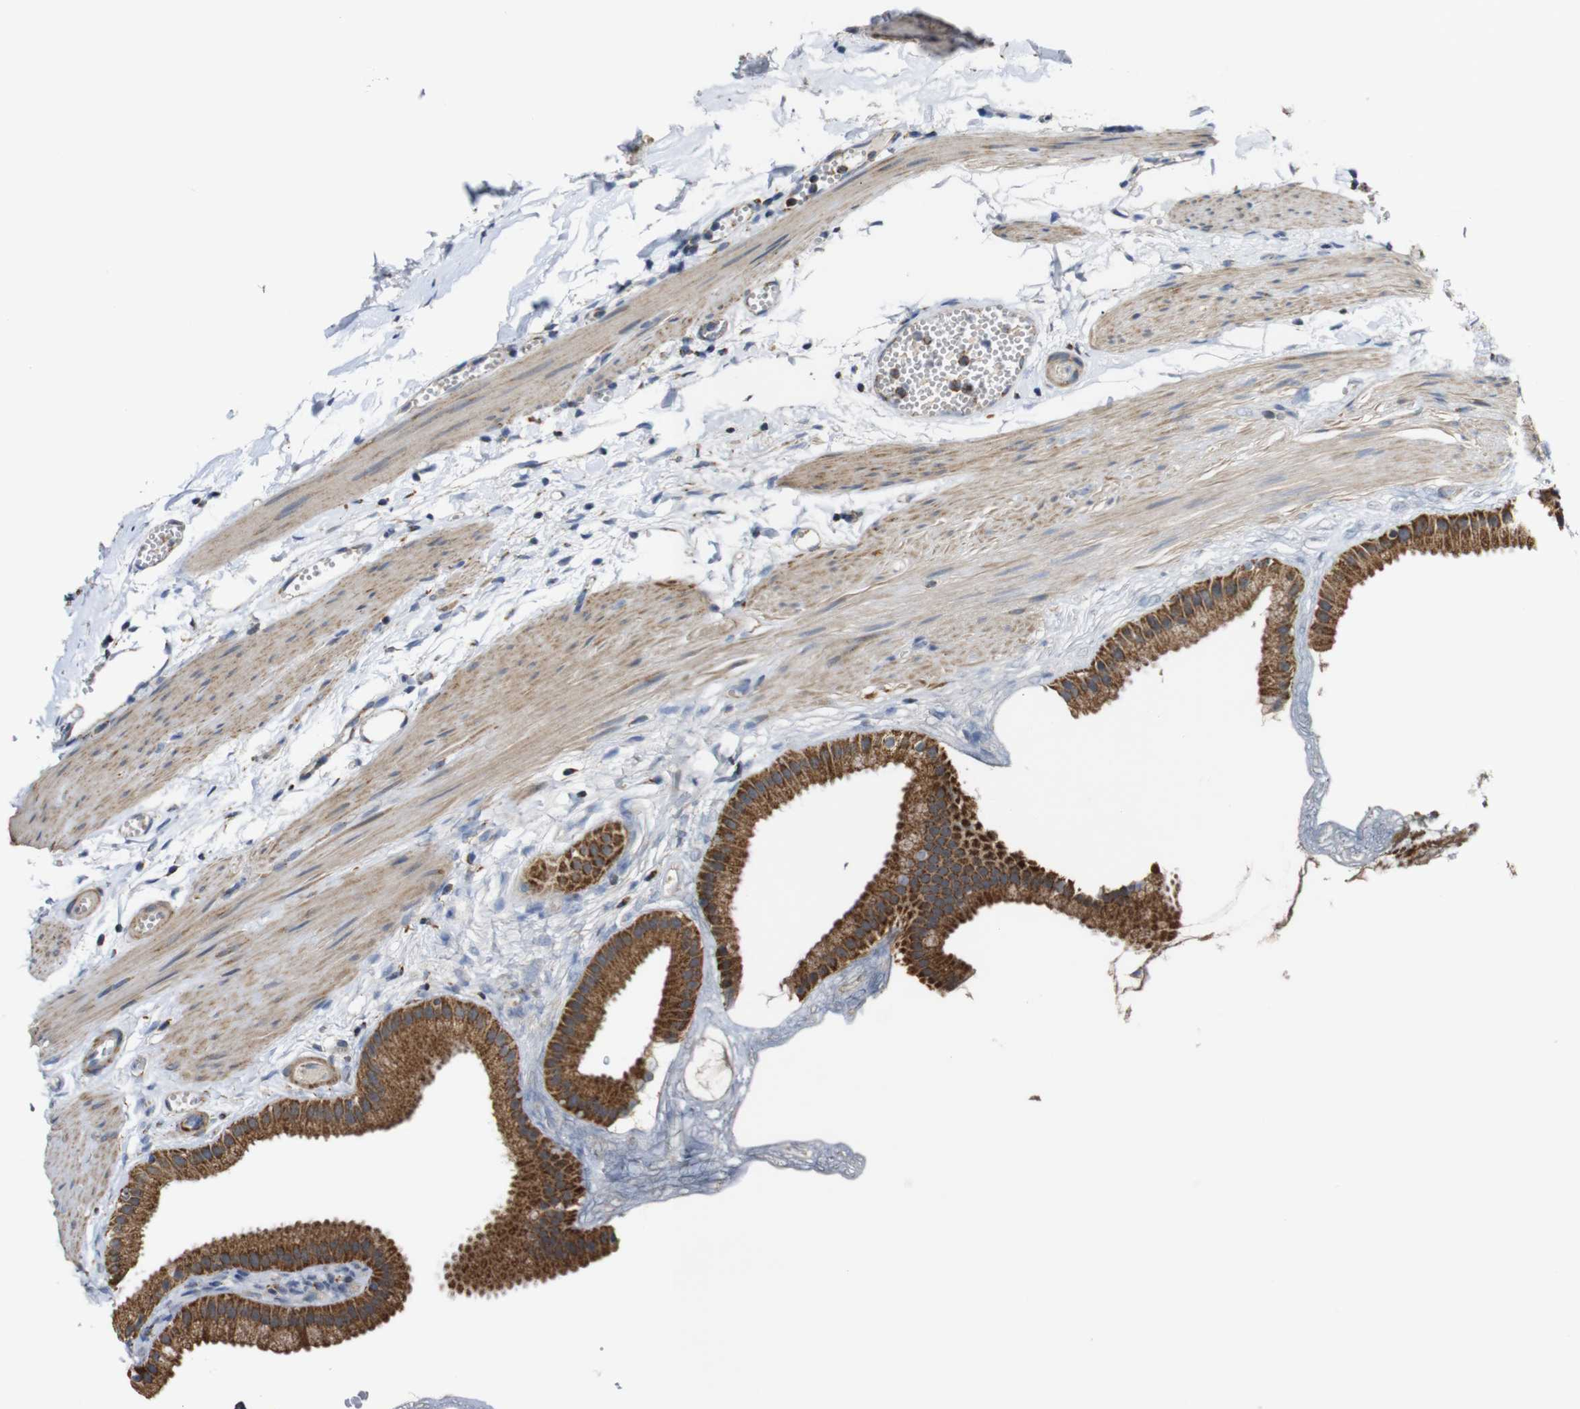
{"staining": {"intensity": "strong", "quantity": ">75%", "location": "cytoplasmic/membranous"}, "tissue": "gallbladder", "cell_type": "Glandular cells", "image_type": "normal", "snomed": [{"axis": "morphology", "description": "Normal tissue, NOS"}, {"axis": "topography", "description": "Gallbladder"}], "caption": "IHC staining of normal gallbladder, which reveals high levels of strong cytoplasmic/membranous staining in approximately >75% of glandular cells indicating strong cytoplasmic/membranous protein positivity. The staining was performed using DAB (brown) for protein detection and nuclei were counterstained in hematoxylin (blue).", "gene": "NR3C2", "patient": {"sex": "female", "age": 64}}